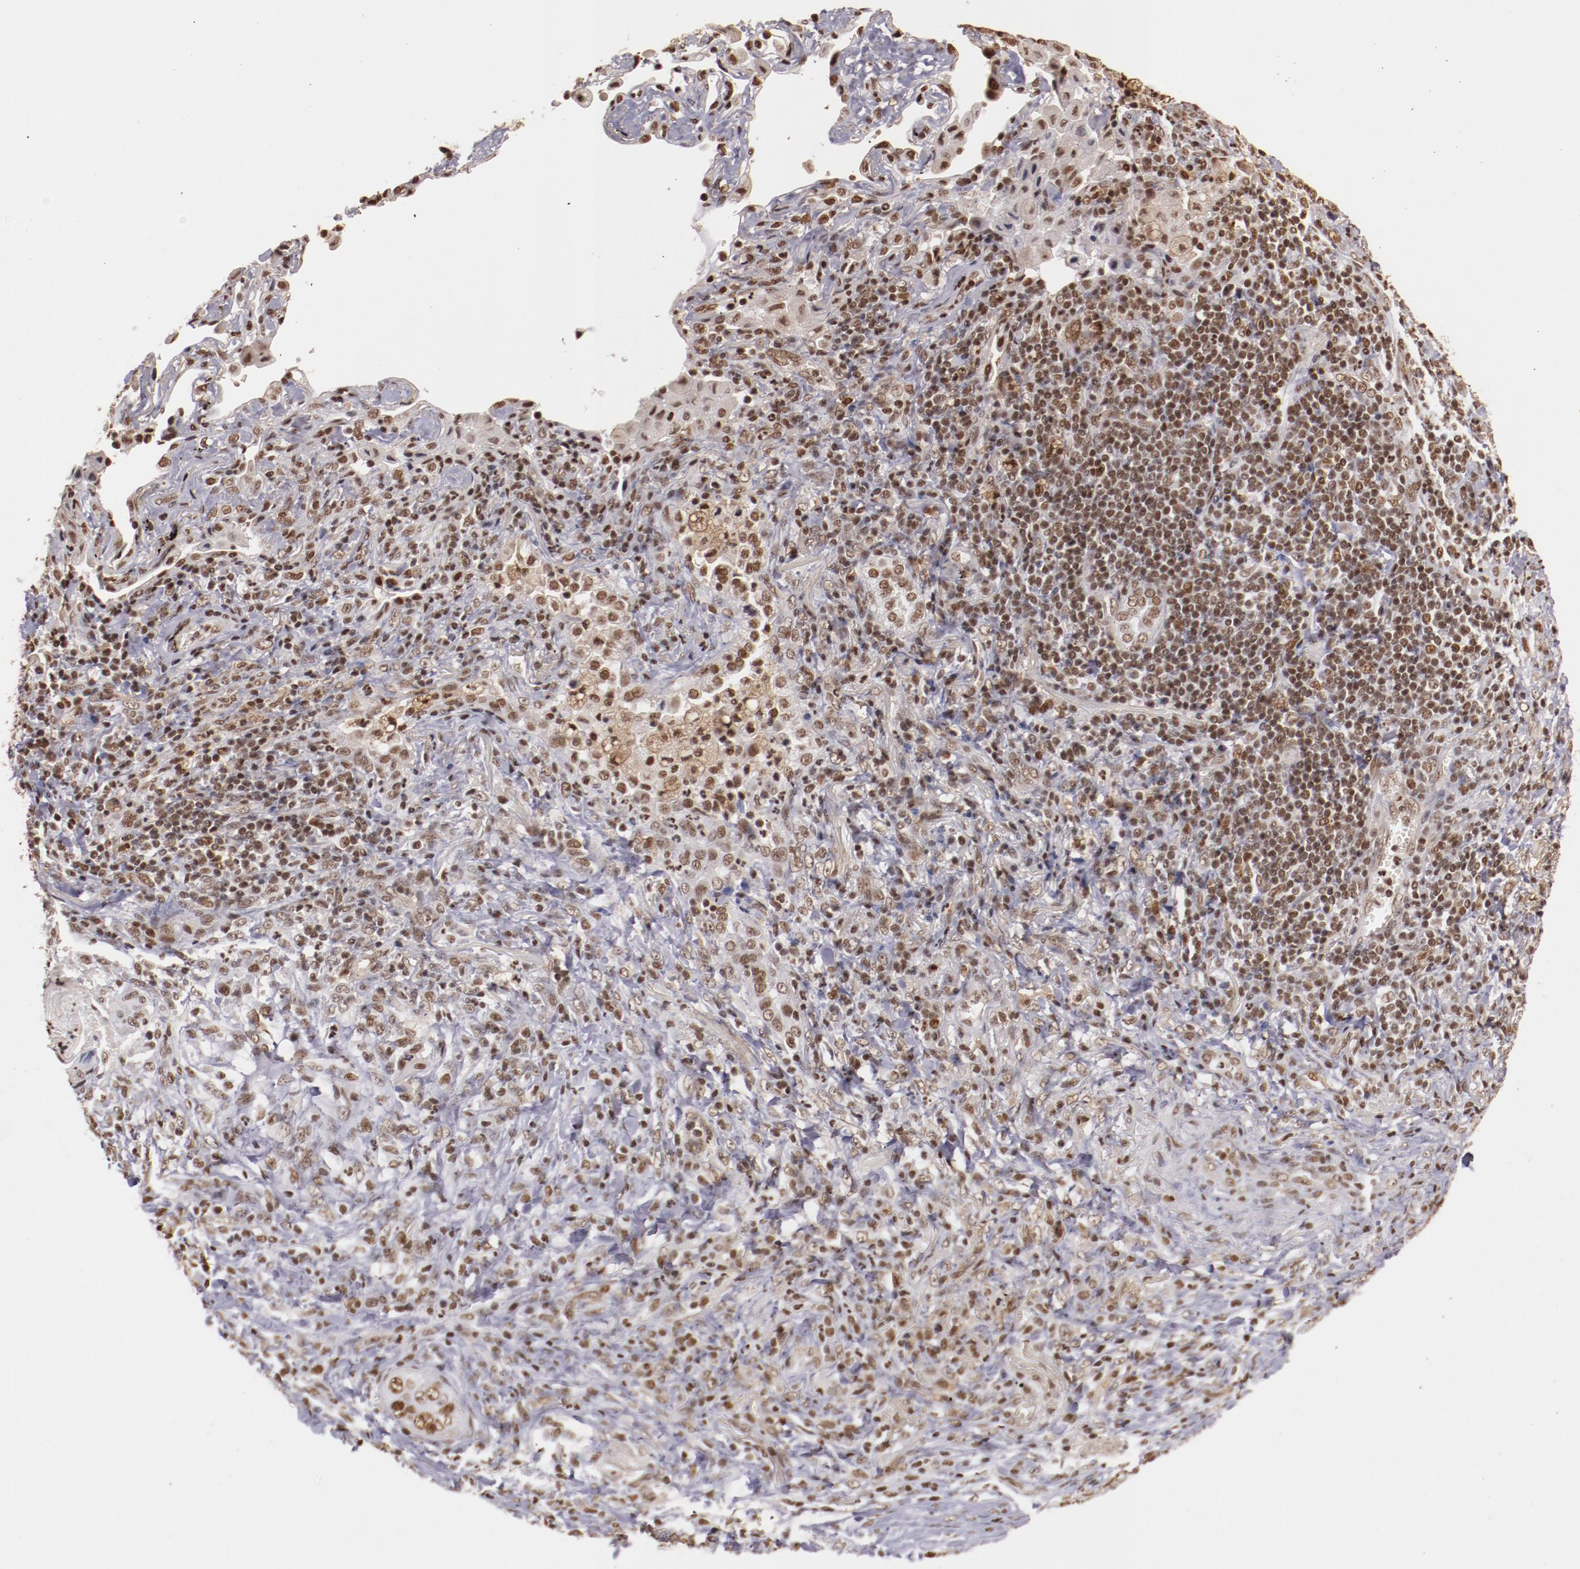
{"staining": {"intensity": "weak", "quantity": "25%-75%", "location": "nuclear"}, "tissue": "lung cancer", "cell_type": "Tumor cells", "image_type": "cancer", "snomed": [{"axis": "morphology", "description": "Squamous cell carcinoma, NOS"}, {"axis": "topography", "description": "Lung"}], "caption": "IHC histopathology image of human lung squamous cell carcinoma stained for a protein (brown), which reveals low levels of weak nuclear staining in approximately 25%-75% of tumor cells.", "gene": "STAG2", "patient": {"sex": "female", "age": 67}}